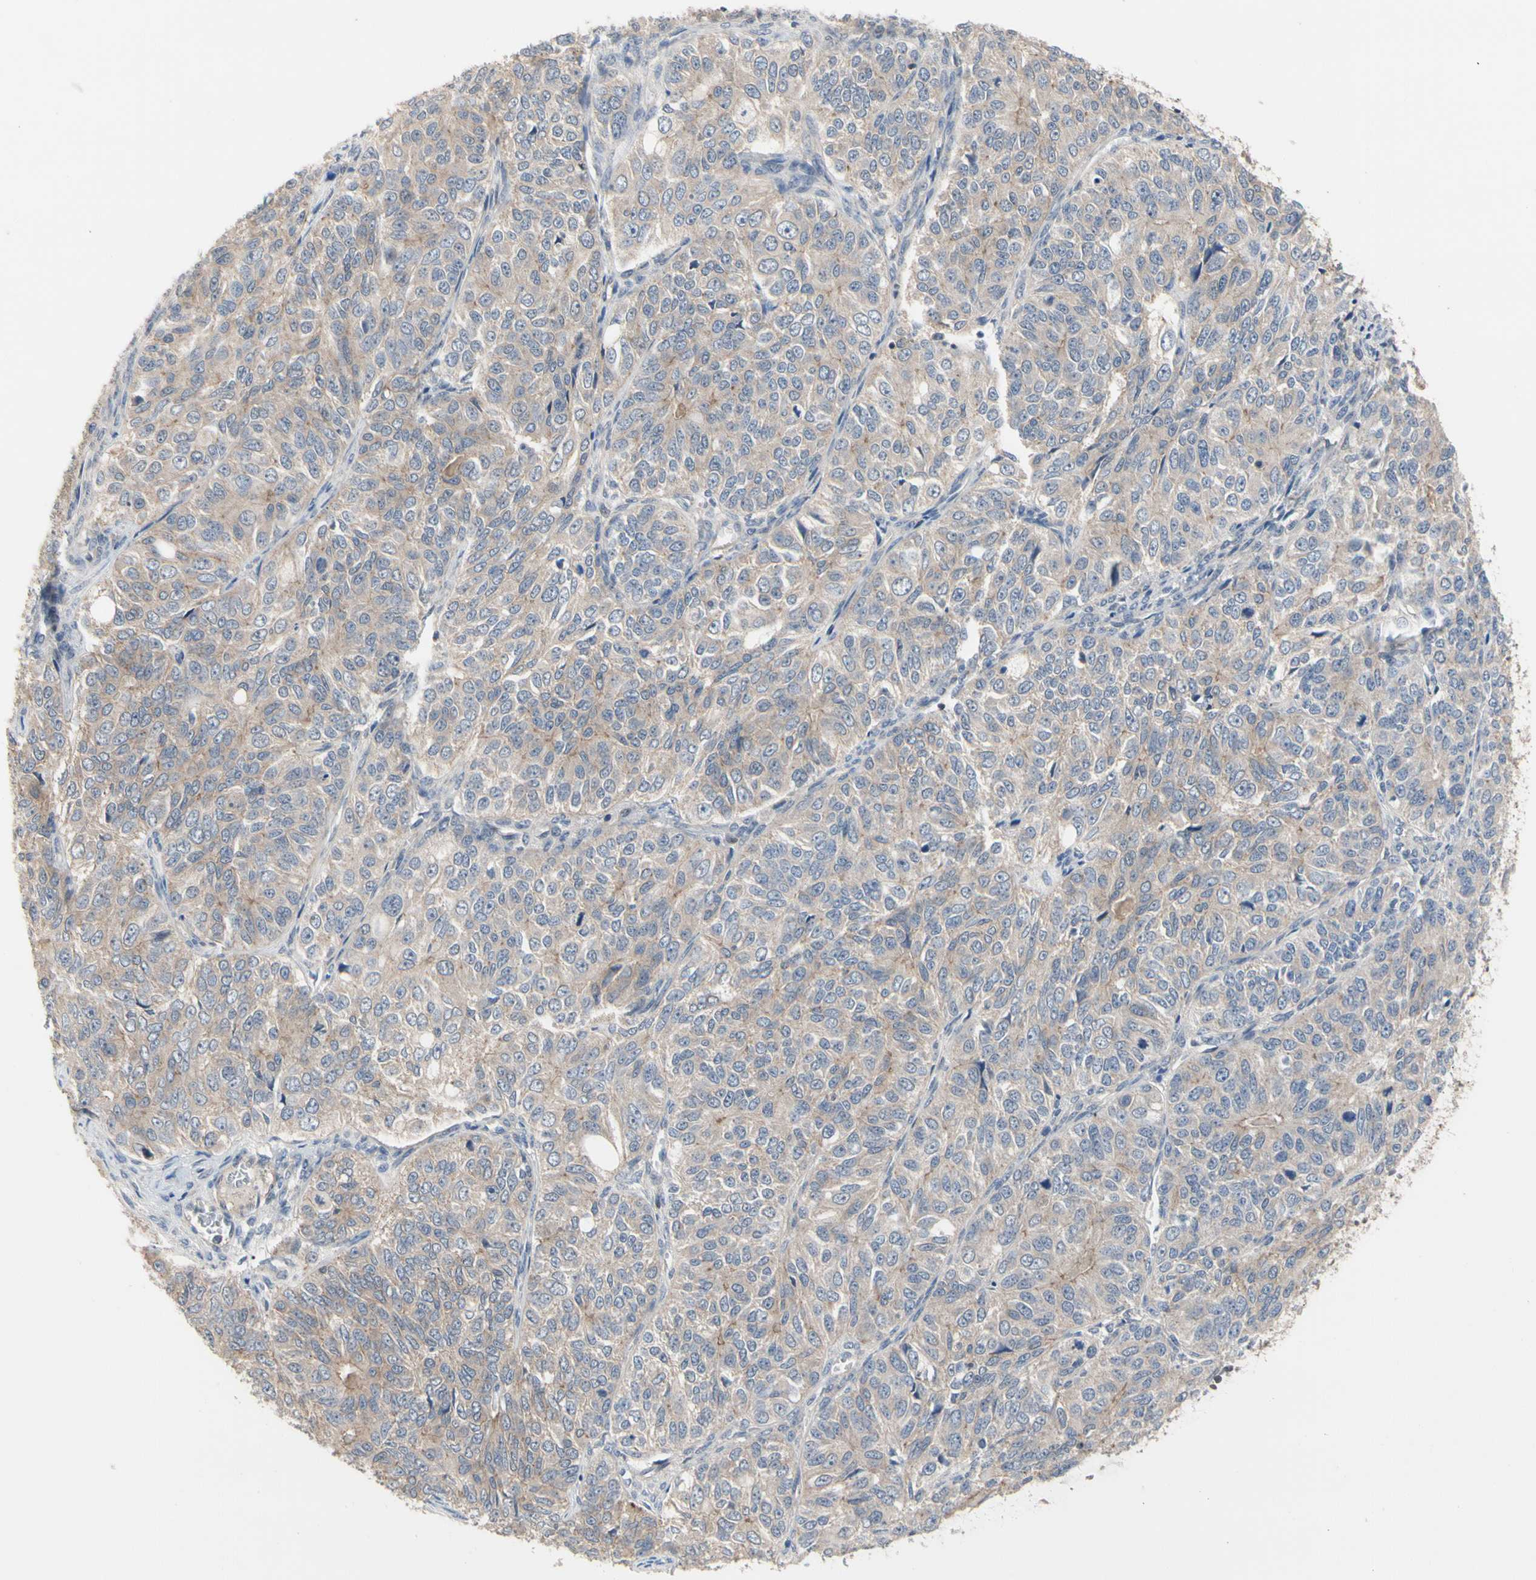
{"staining": {"intensity": "moderate", "quantity": ">75%", "location": "cytoplasmic/membranous"}, "tissue": "ovarian cancer", "cell_type": "Tumor cells", "image_type": "cancer", "snomed": [{"axis": "morphology", "description": "Carcinoma, endometroid"}, {"axis": "topography", "description": "Ovary"}], "caption": "Tumor cells display medium levels of moderate cytoplasmic/membranous expression in approximately >75% of cells in human ovarian cancer.", "gene": "DPP8", "patient": {"sex": "female", "age": 51}}